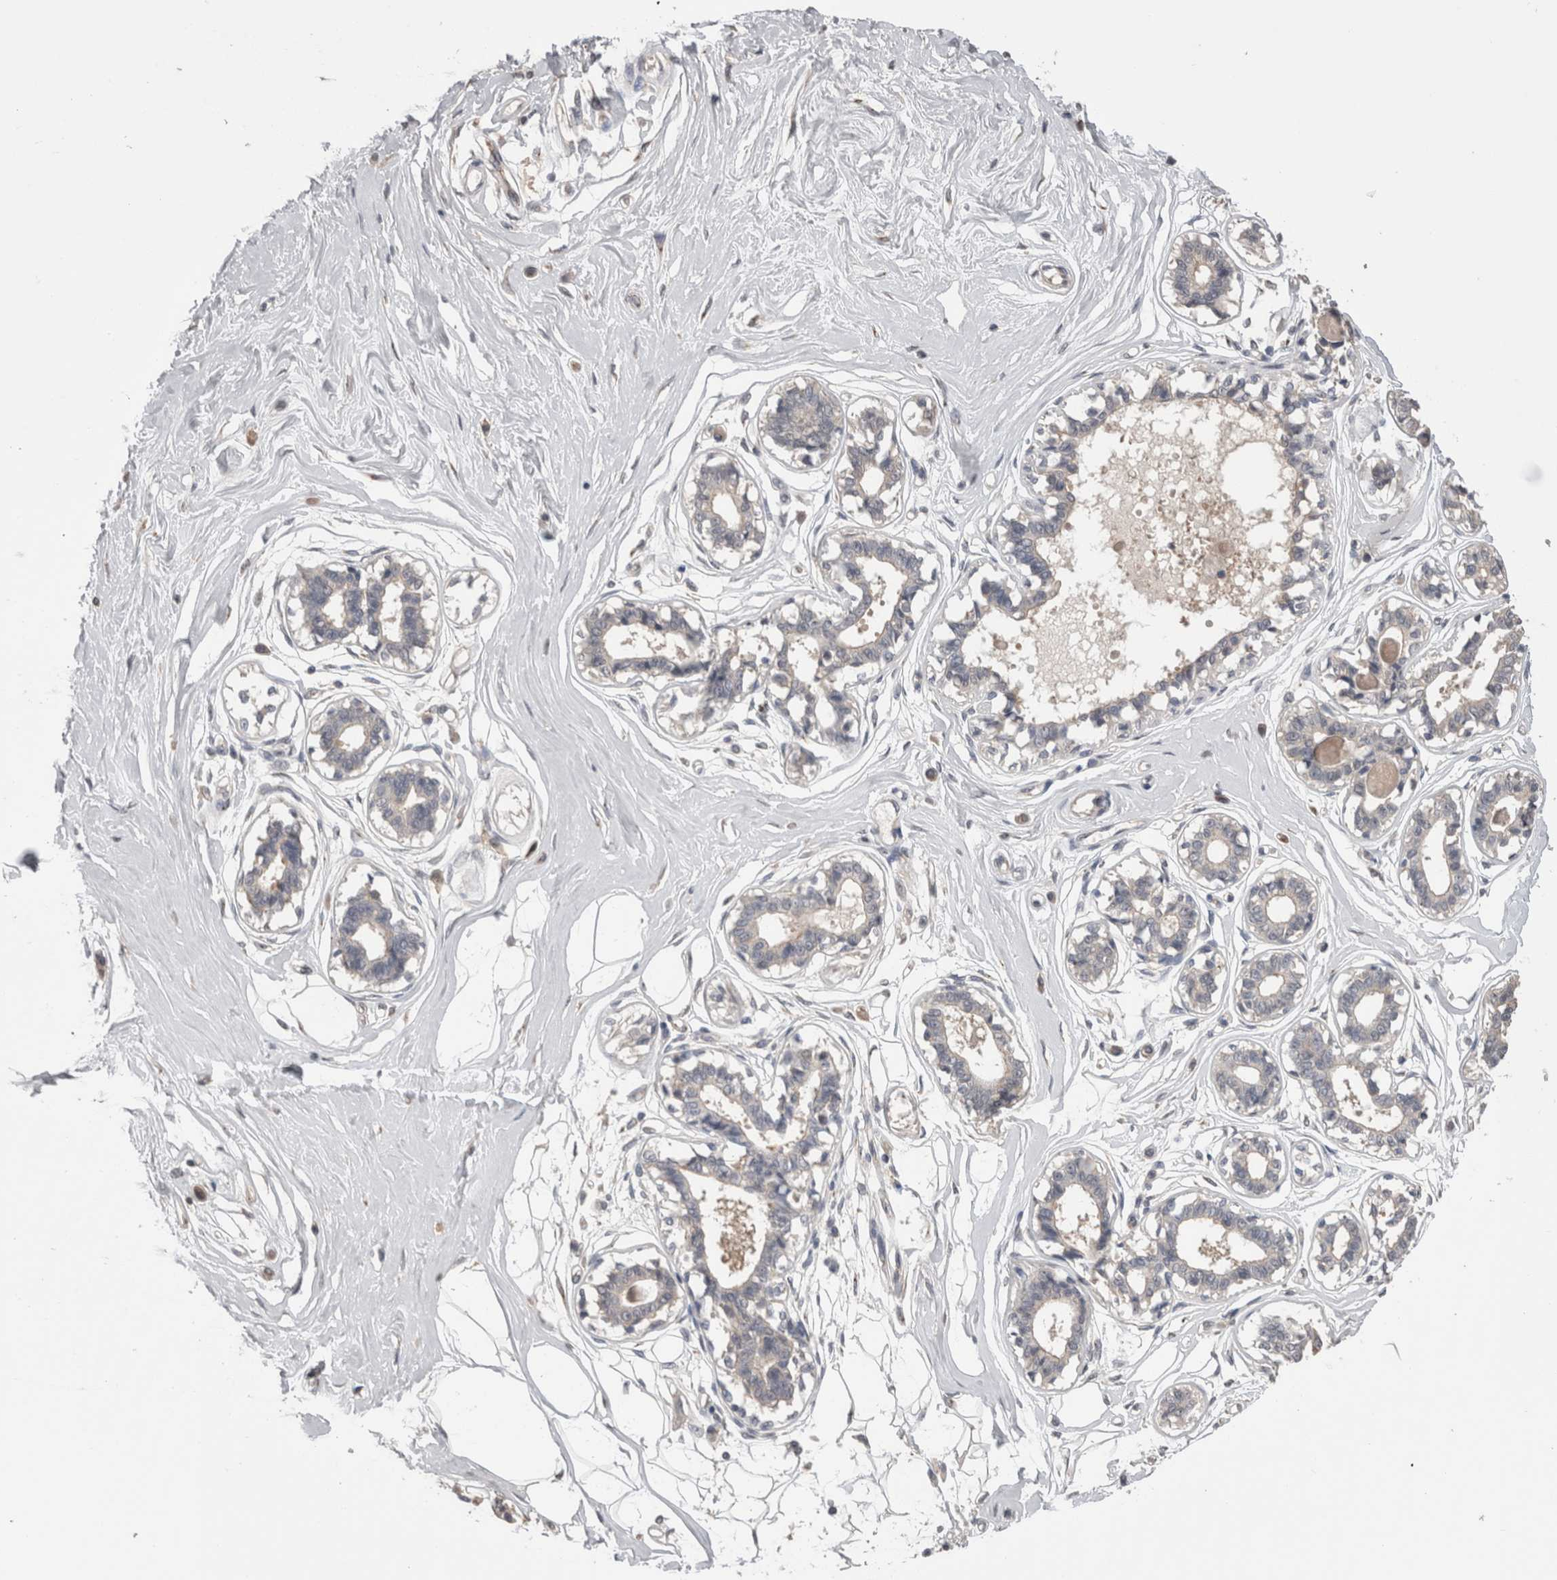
{"staining": {"intensity": "negative", "quantity": "none", "location": "none"}, "tissue": "breast", "cell_type": "Adipocytes", "image_type": "normal", "snomed": [{"axis": "morphology", "description": "Normal tissue, NOS"}, {"axis": "topography", "description": "Breast"}], "caption": "The immunohistochemistry photomicrograph has no significant expression in adipocytes of breast.", "gene": "DCTN6", "patient": {"sex": "female", "age": 45}}